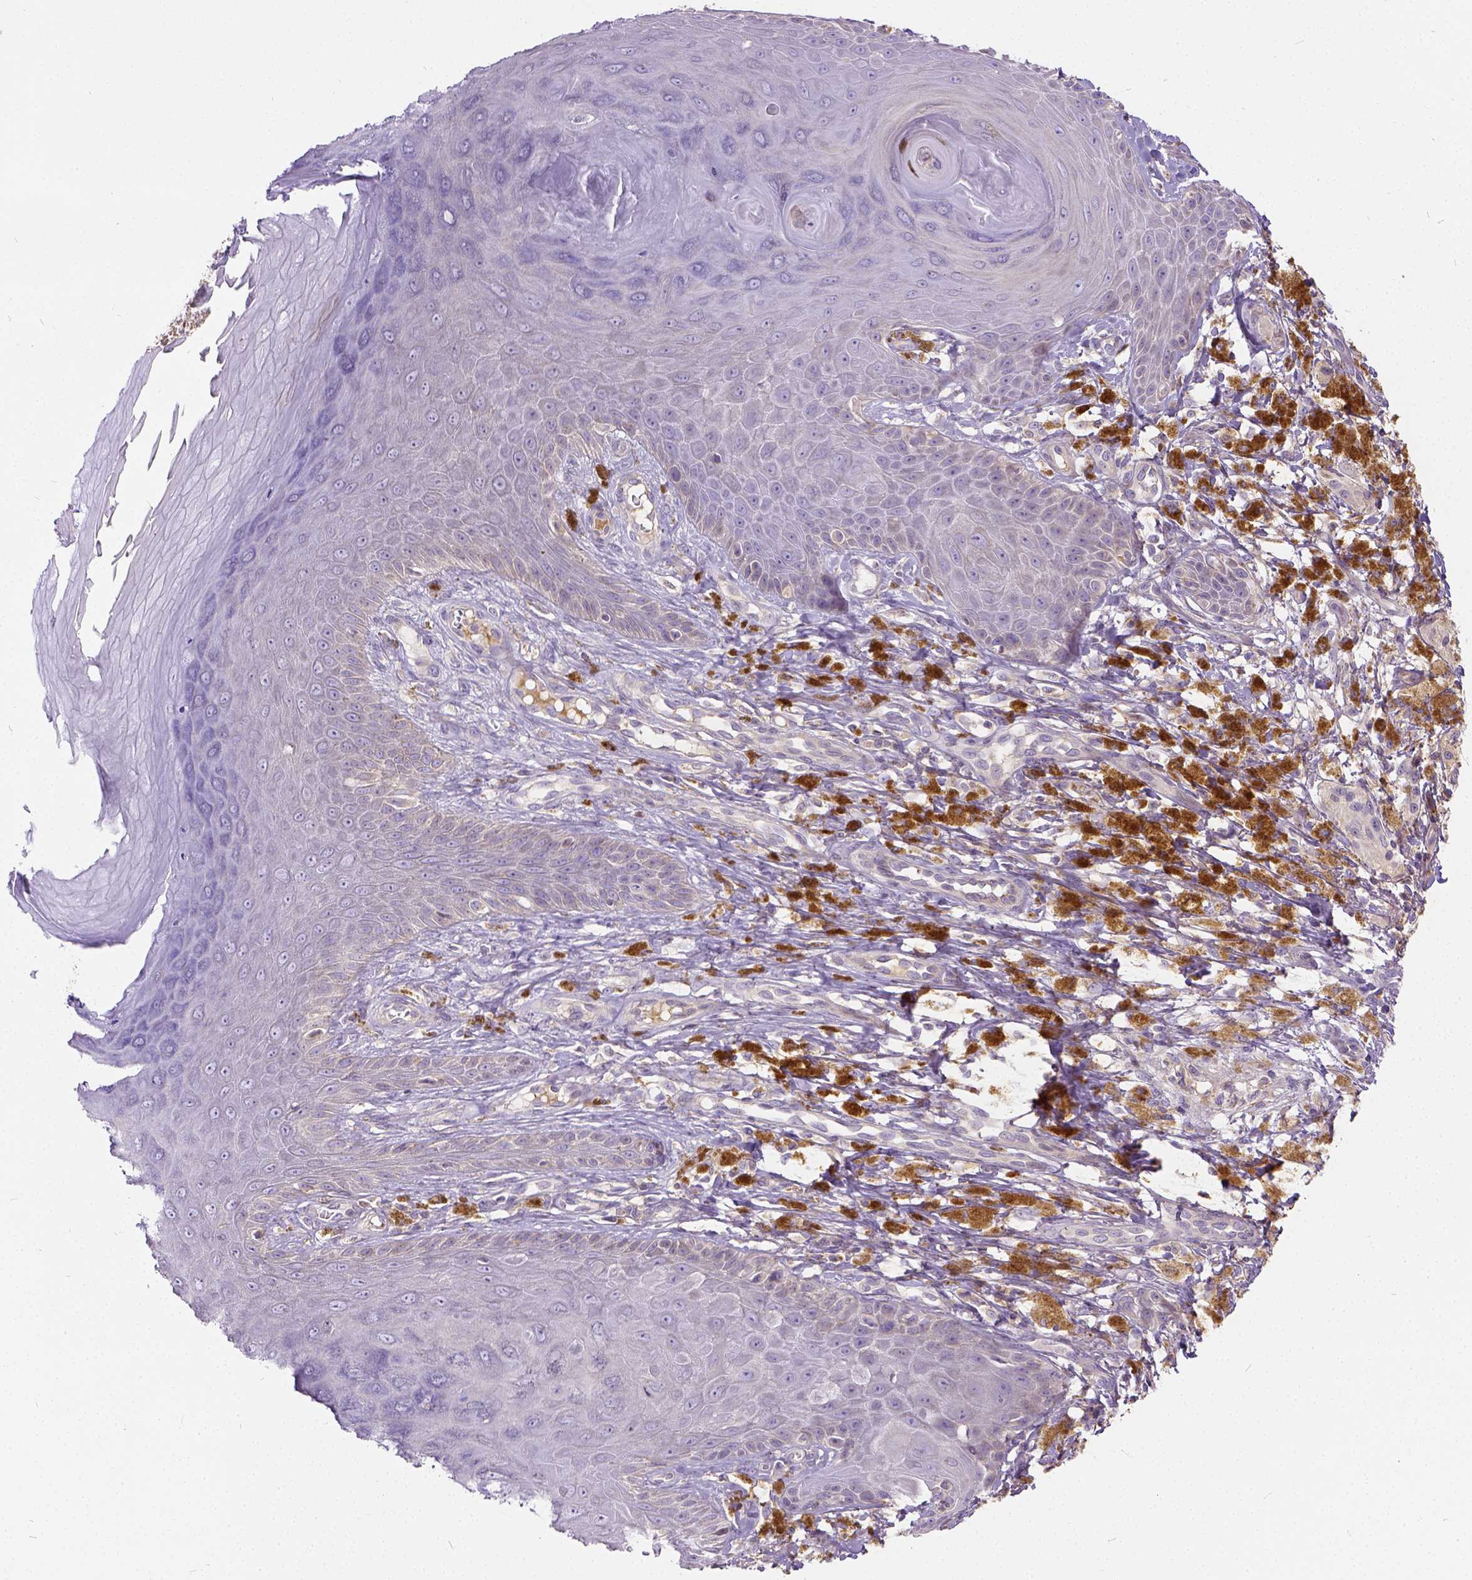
{"staining": {"intensity": "negative", "quantity": "none", "location": "none"}, "tissue": "melanoma", "cell_type": "Tumor cells", "image_type": "cancer", "snomed": [{"axis": "morphology", "description": "Malignant melanoma, NOS"}, {"axis": "topography", "description": "Skin"}], "caption": "High power microscopy image of an immunohistochemistry (IHC) photomicrograph of malignant melanoma, revealing no significant expression in tumor cells.", "gene": "CADM4", "patient": {"sex": "female", "age": 80}}